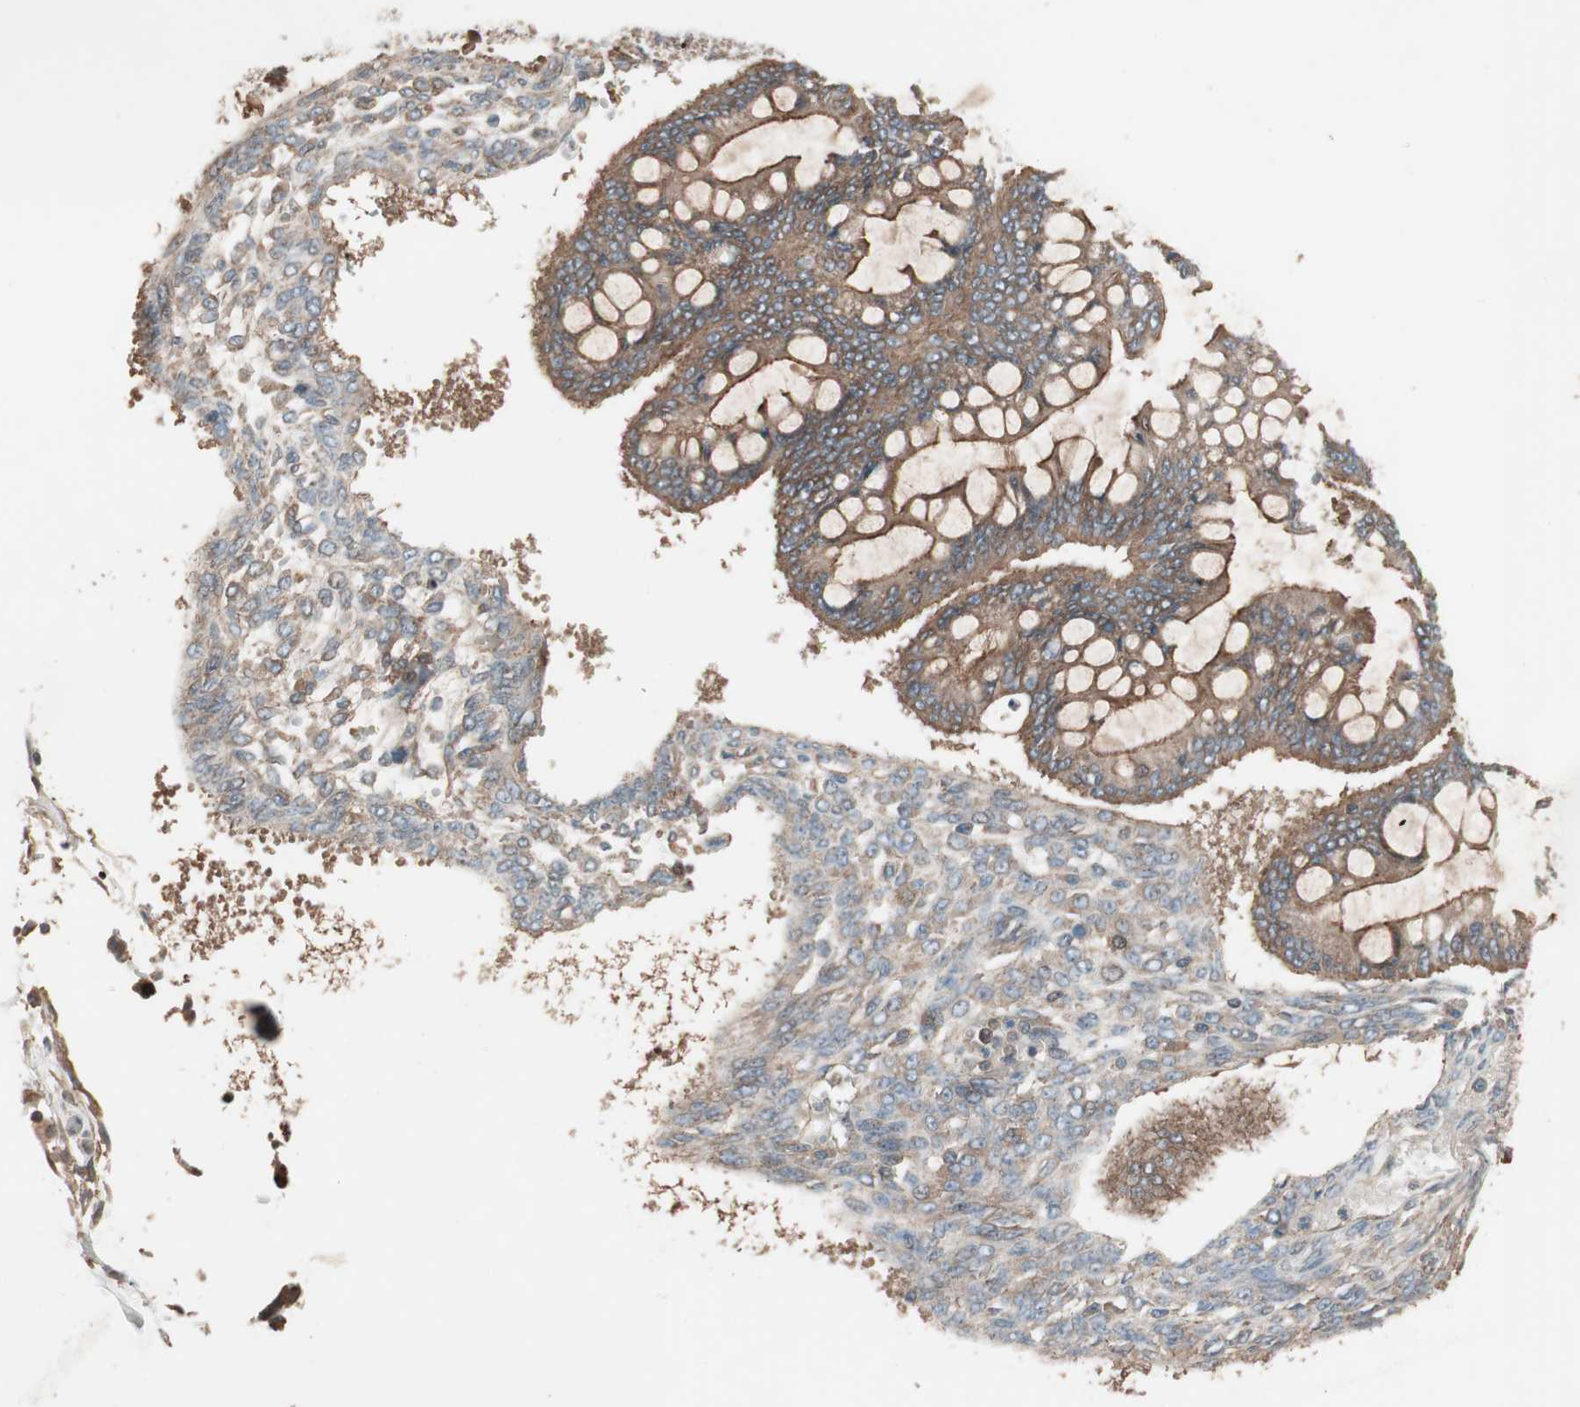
{"staining": {"intensity": "moderate", "quantity": ">75%", "location": "cytoplasmic/membranous"}, "tissue": "ovarian cancer", "cell_type": "Tumor cells", "image_type": "cancer", "snomed": [{"axis": "morphology", "description": "Cystadenocarcinoma, mucinous, NOS"}, {"axis": "topography", "description": "Ovary"}], "caption": "The immunohistochemical stain highlights moderate cytoplasmic/membranous expression in tumor cells of mucinous cystadenocarcinoma (ovarian) tissue.", "gene": "TFPI", "patient": {"sex": "female", "age": 73}}